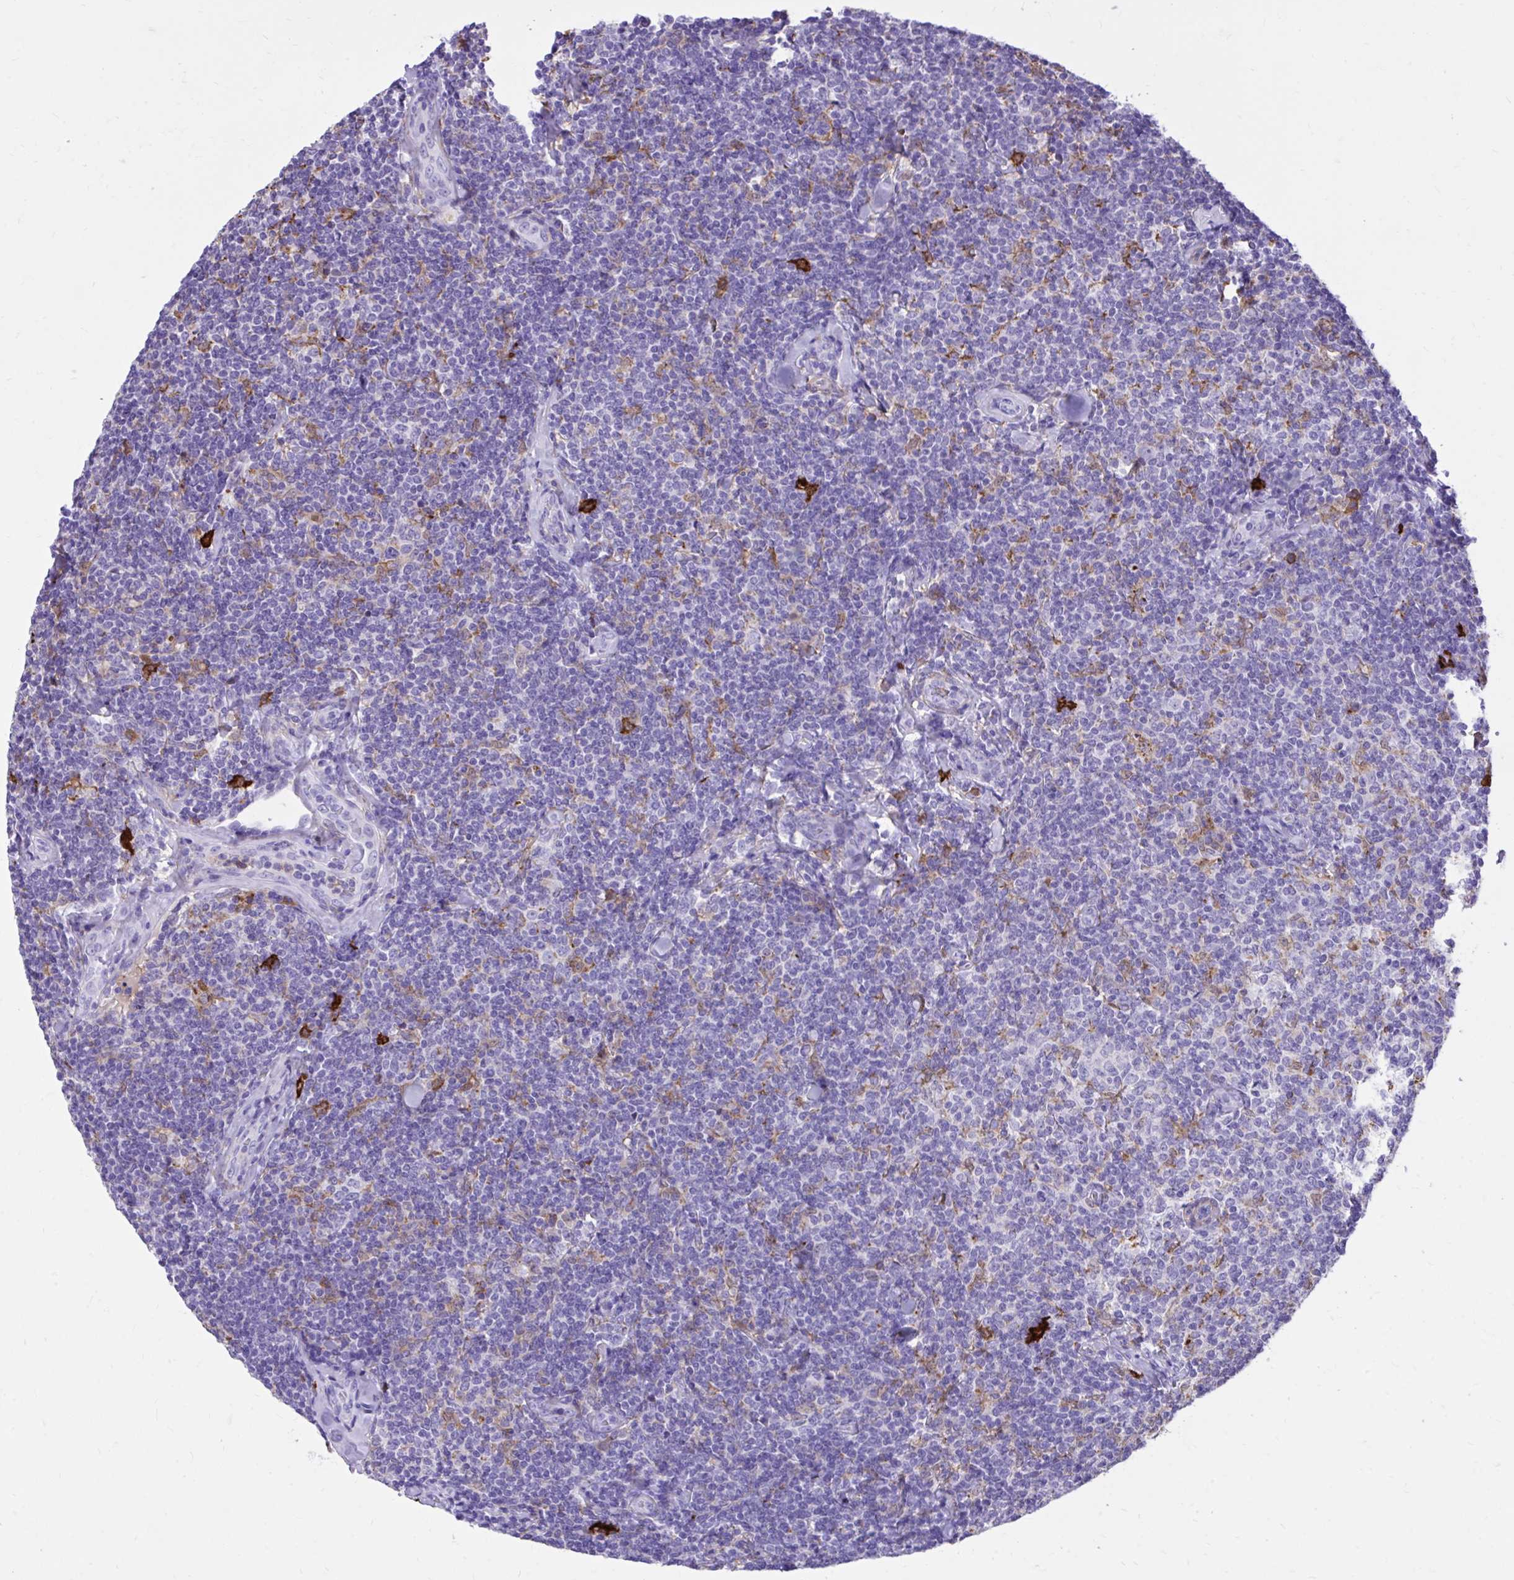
{"staining": {"intensity": "negative", "quantity": "none", "location": "none"}, "tissue": "lymphoma", "cell_type": "Tumor cells", "image_type": "cancer", "snomed": [{"axis": "morphology", "description": "Malignant lymphoma, non-Hodgkin's type, Low grade"}, {"axis": "topography", "description": "Lymph node"}], "caption": "IHC of human low-grade malignant lymphoma, non-Hodgkin's type exhibits no staining in tumor cells.", "gene": "TLR7", "patient": {"sex": "female", "age": 56}}